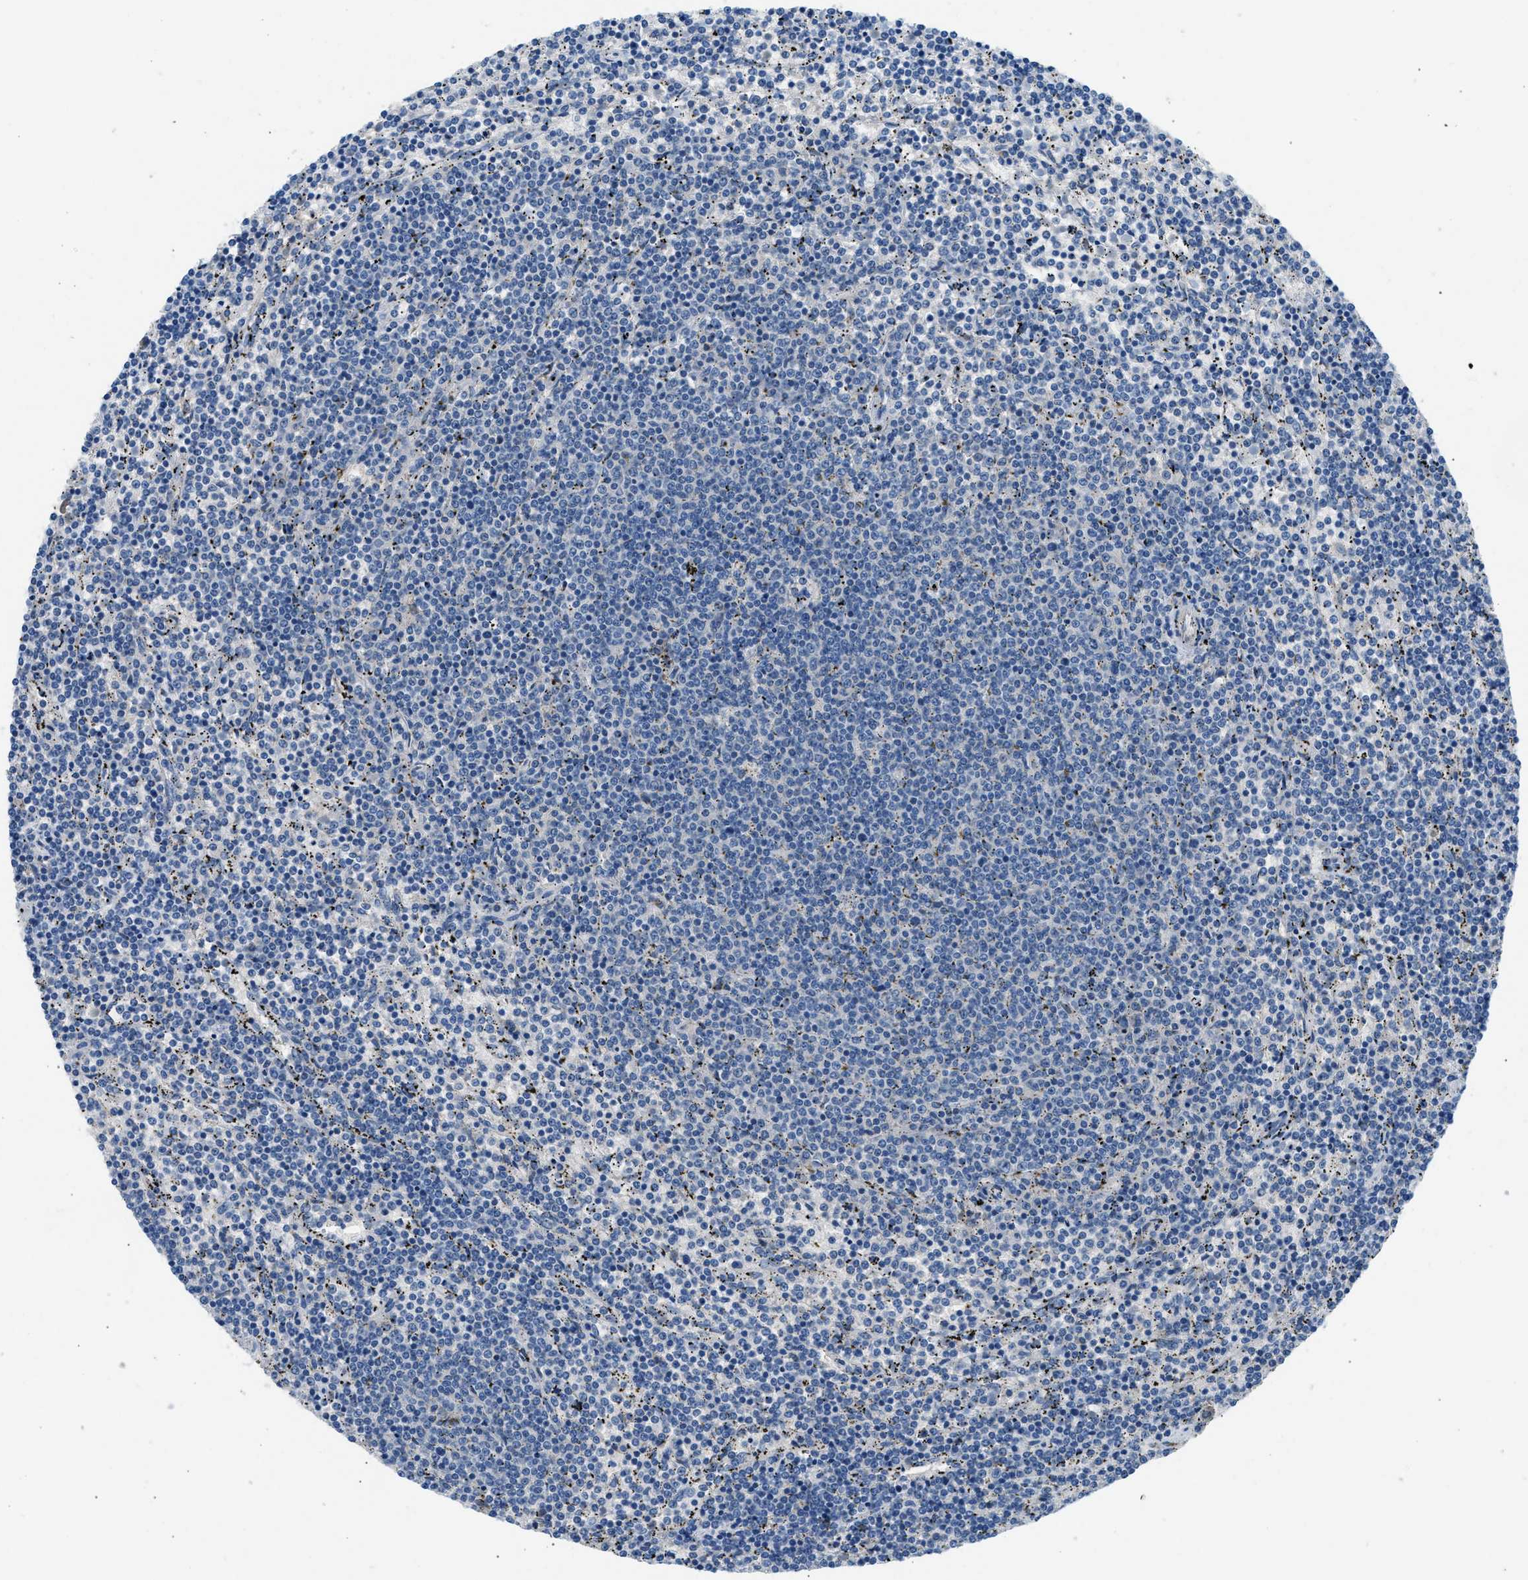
{"staining": {"intensity": "negative", "quantity": "none", "location": "none"}, "tissue": "lymphoma", "cell_type": "Tumor cells", "image_type": "cancer", "snomed": [{"axis": "morphology", "description": "Malignant lymphoma, non-Hodgkin's type, Low grade"}, {"axis": "topography", "description": "Spleen"}], "caption": "Photomicrograph shows no protein positivity in tumor cells of low-grade malignant lymphoma, non-Hodgkin's type tissue.", "gene": "COL15A1", "patient": {"sex": "female", "age": 50}}